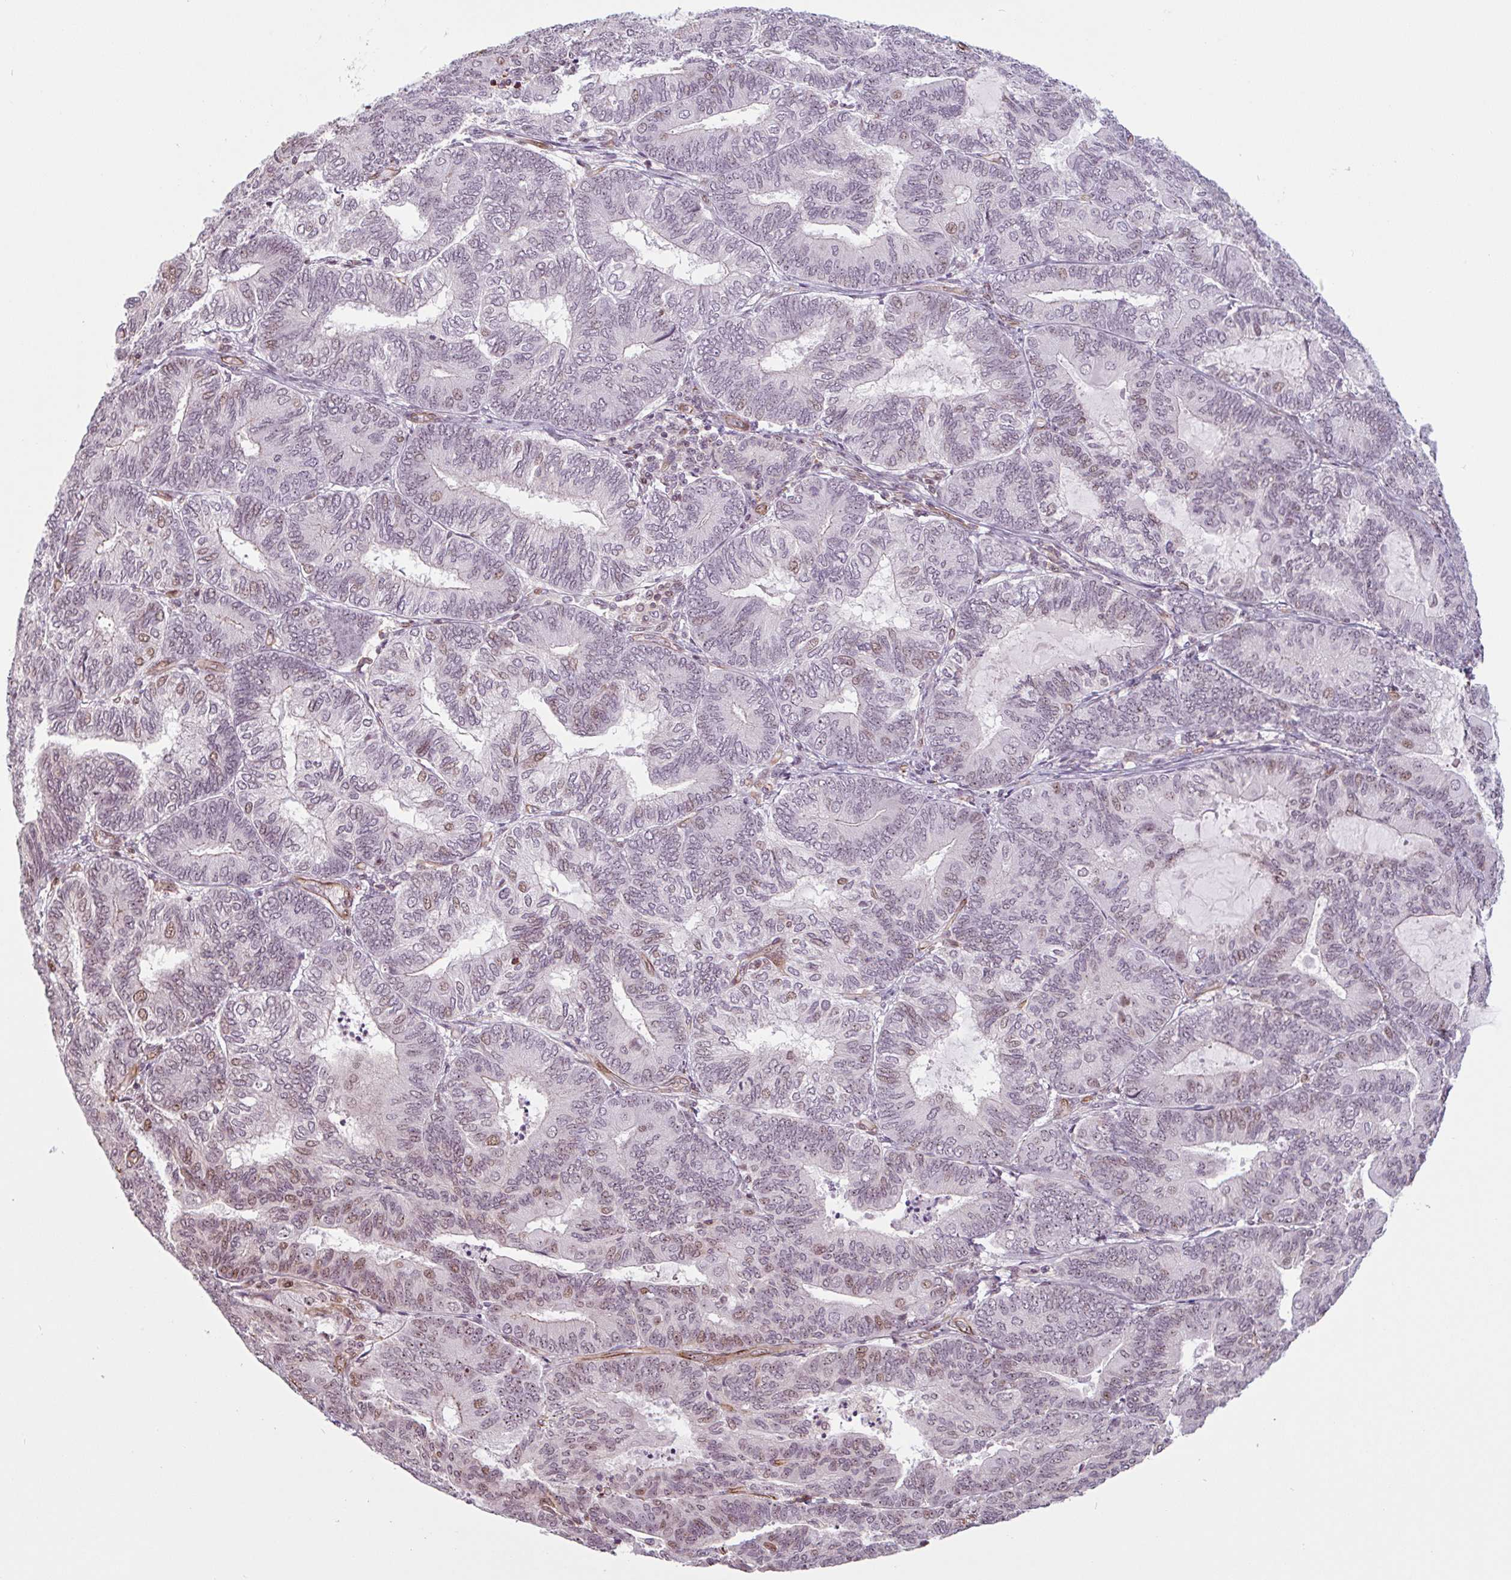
{"staining": {"intensity": "moderate", "quantity": "<25%", "location": "nuclear"}, "tissue": "endometrial cancer", "cell_type": "Tumor cells", "image_type": "cancer", "snomed": [{"axis": "morphology", "description": "Adenocarcinoma, NOS"}, {"axis": "topography", "description": "Endometrium"}], "caption": "This is a micrograph of immunohistochemistry (IHC) staining of endometrial cancer (adenocarcinoma), which shows moderate expression in the nuclear of tumor cells.", "gene": "ZNF689", "patient": {"sex": "female", "age": 81}}